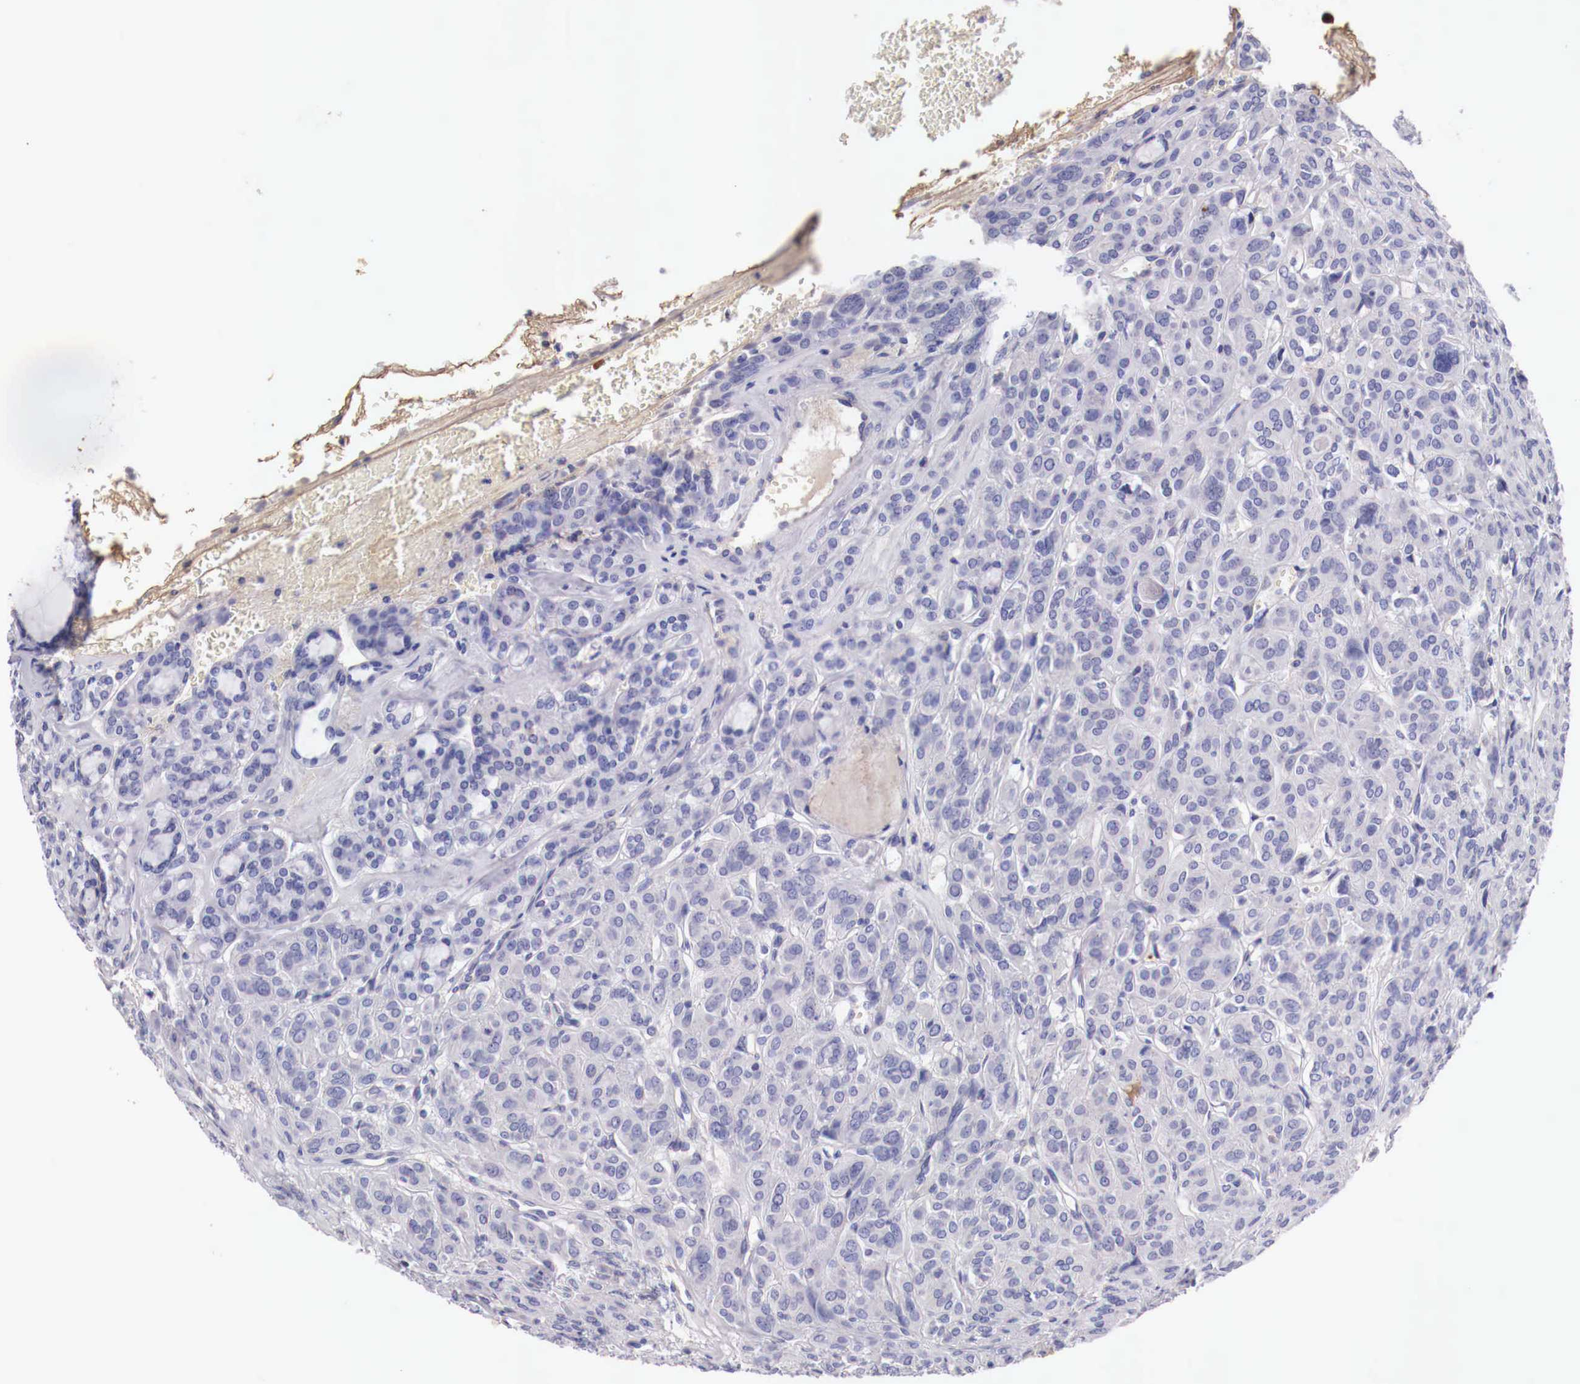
{"staining": {"intensity": "moderate", "quantity": "<25%", "location": "cytoplasmic/membranous"}, "tissue": "thyroid cancer", "cell_type": "Tumor cells", "image_type": "cancer", "snomed": [{"axis": "morphology", "description": "Follicular adenoma carcinoma, NOS"}, {"axis": "topography", "description": "Thyroid gland"}], "caption": "Thyroid cancer stained for a protein (brown) shows moderate cytoplasmic/membranous positive positivity in approximately <25% of tumor cells.", "gene": "PITPNA", "patient": {"sex": "female", "age": 71}}